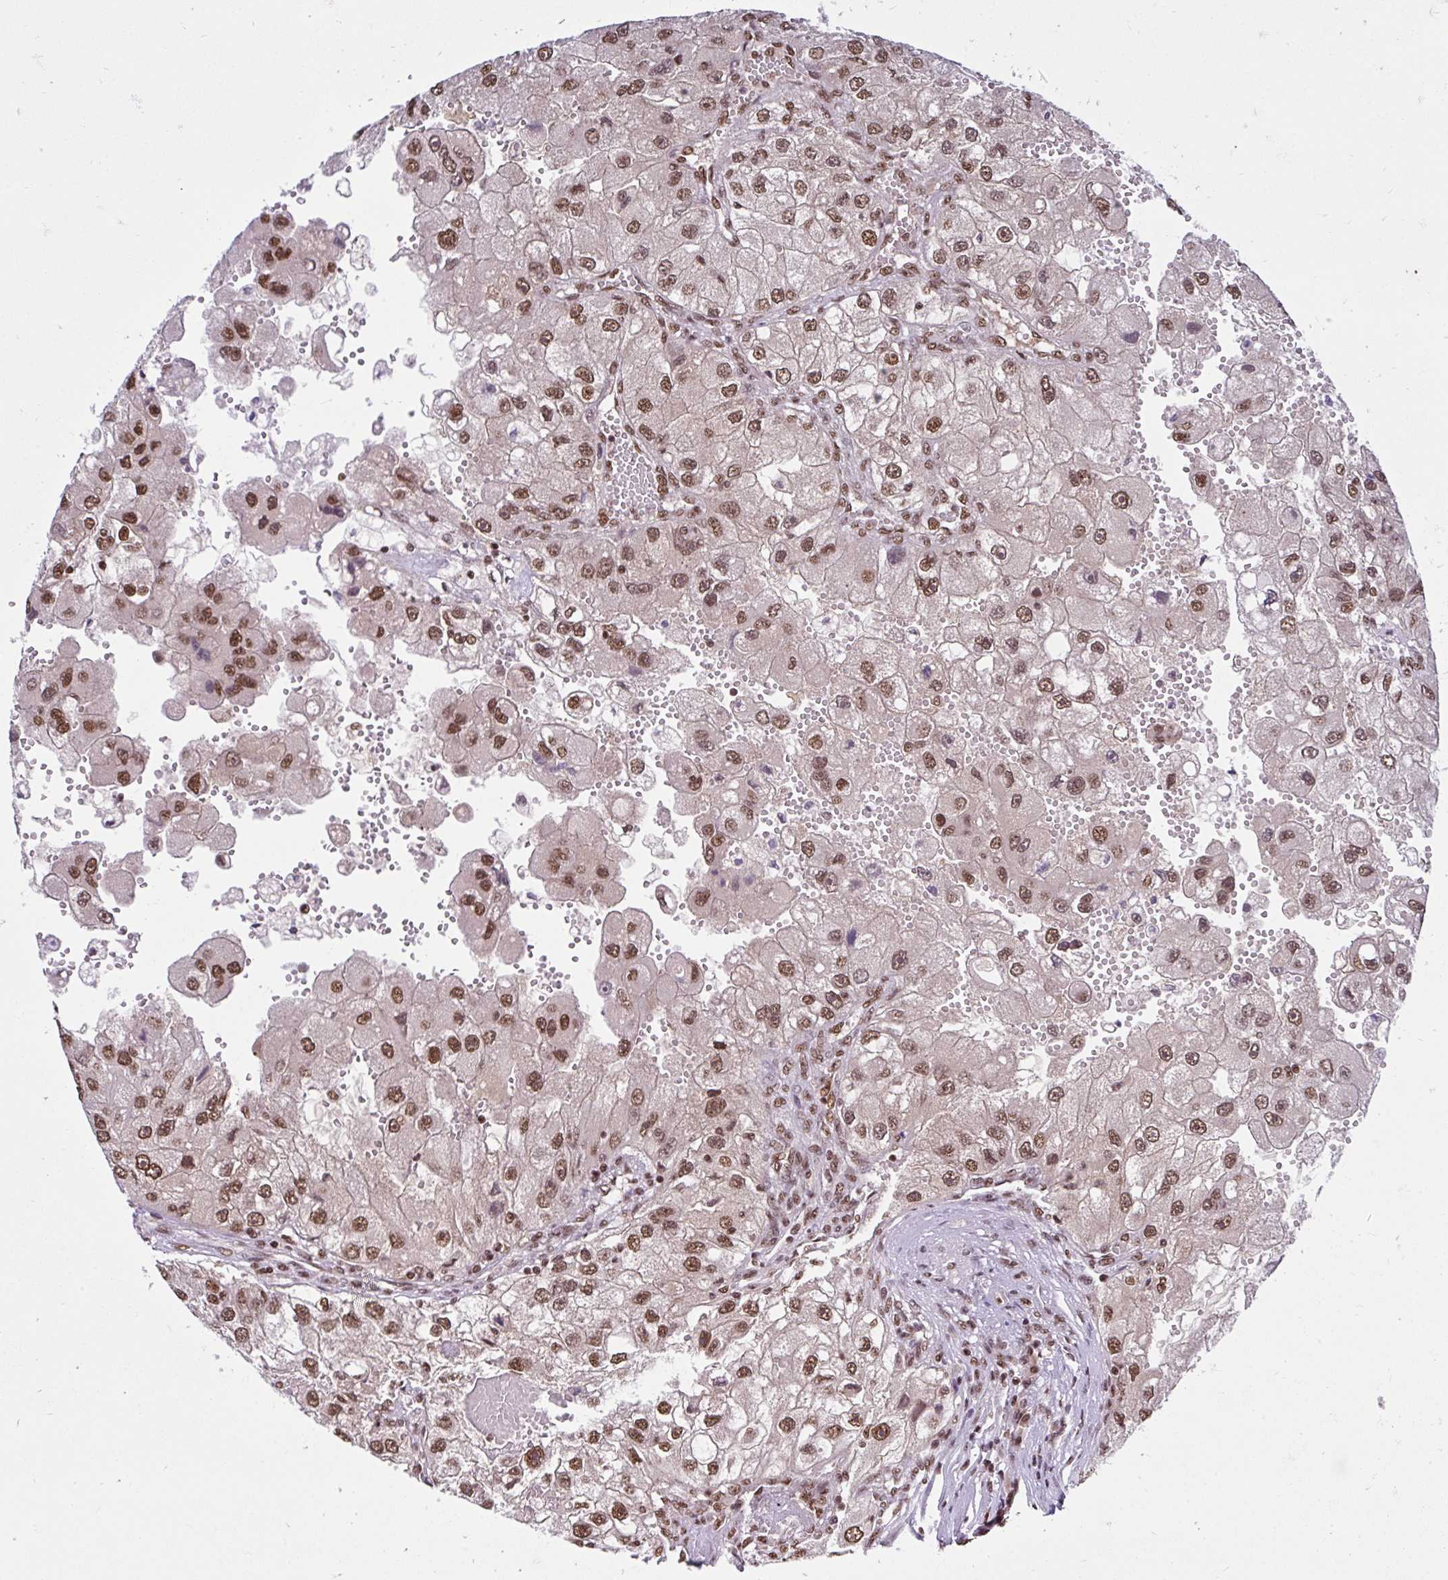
{"staining": {"intensity": "moderate", "quantity": ">75%", "location": "nuclear"}, "tissue": "renal cancer", "cell_type": "Tumor cells", "image_type": "cancer", "snomed": [{"axis": "morphology", "description": "Adenocarcinoma, NOS"}, {"axis": "topography", "description": "Kidney"}], "caption": "Immunohistochemistry (IHC) micrograph of neoplastic tissue: human renal adenocarcinoma stained using IHC shows medium levels of moderate protein expression localized specifically in the nuclear of tumor cells, appearing as a nuclear brown color.", "gene": "ABCA9", "patient": {"sex": "male", "age": 63}}